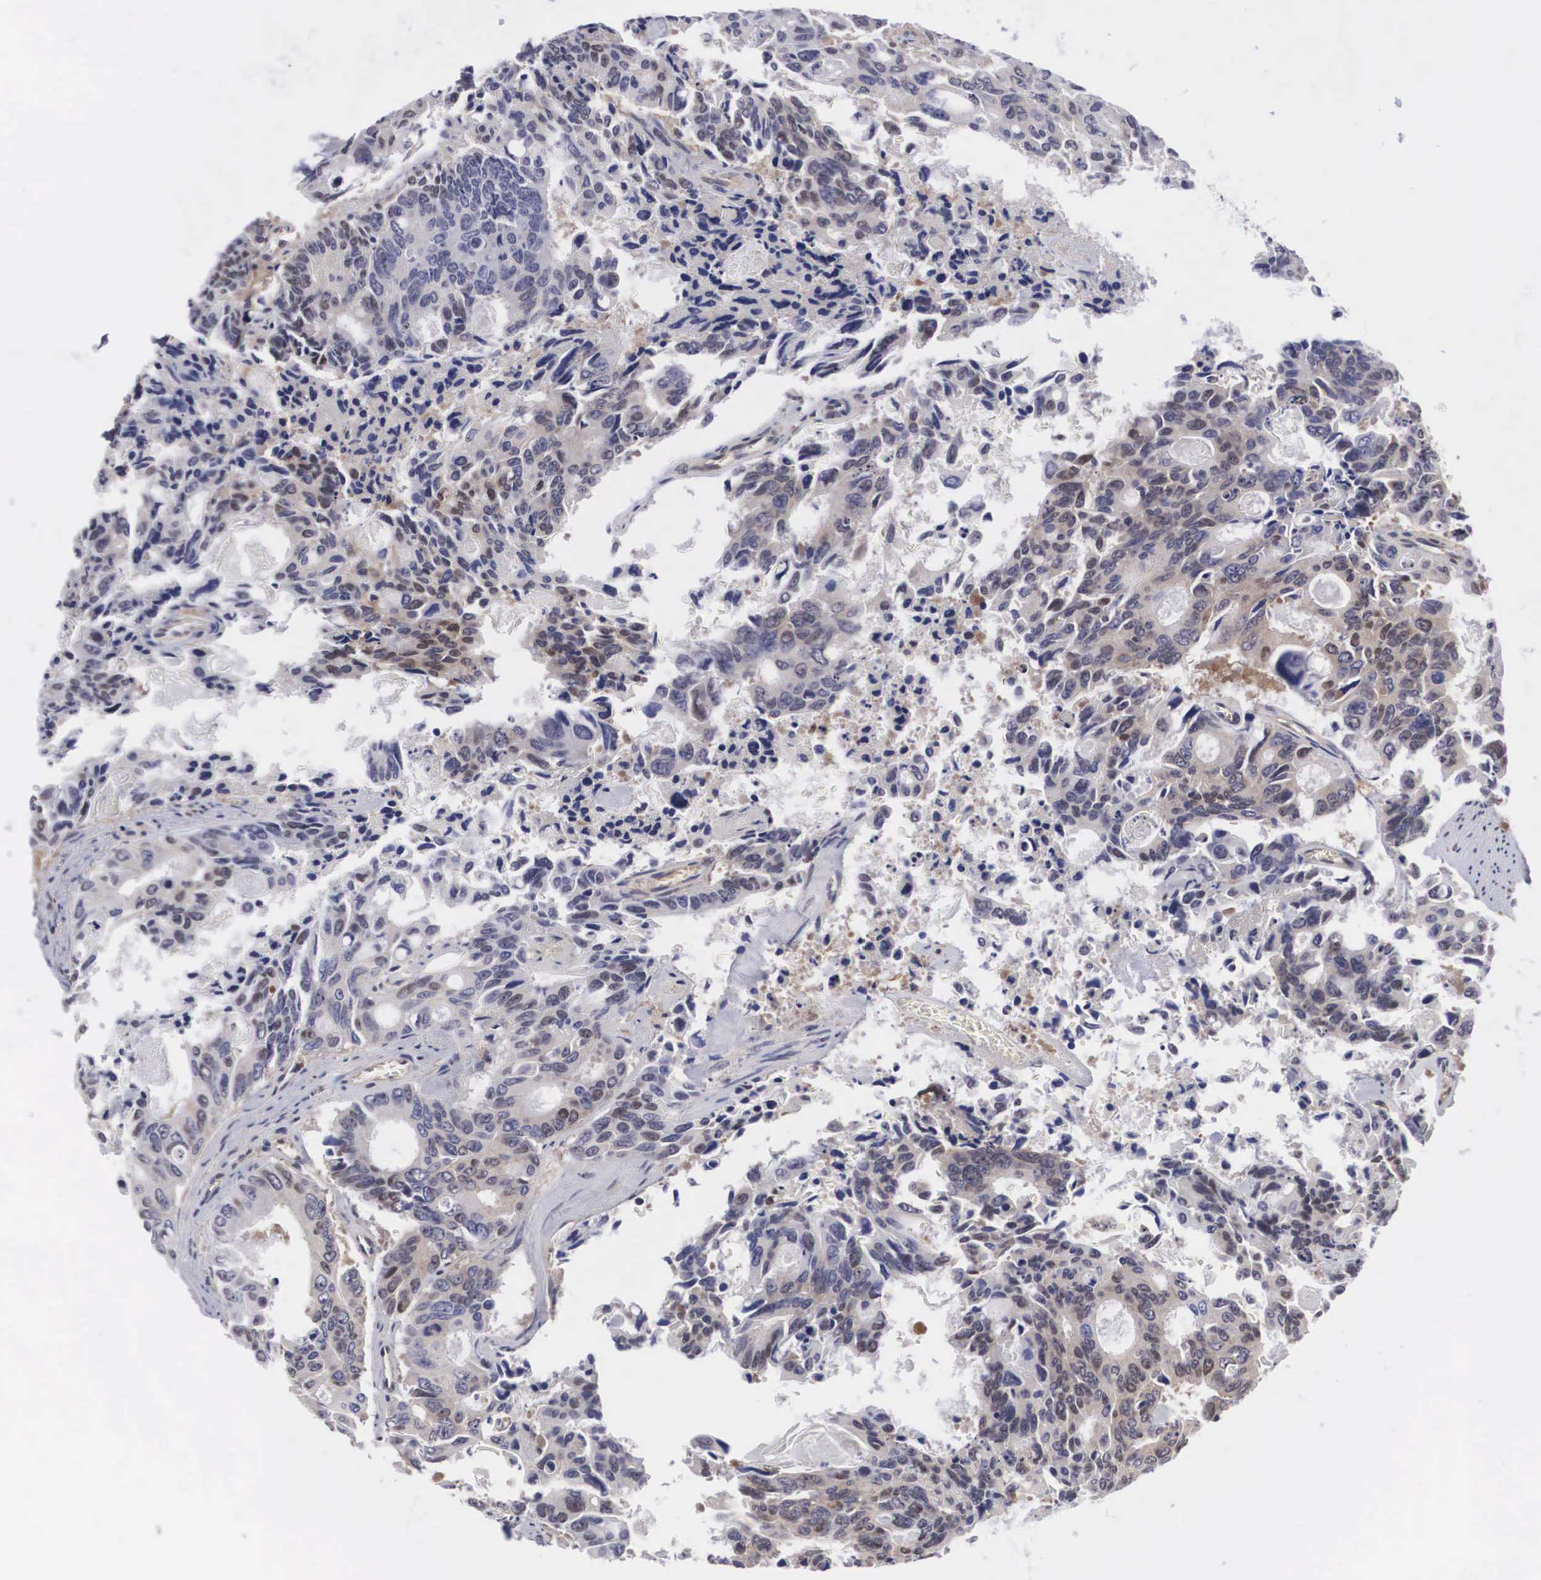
{"staining": {"intensity": "moderate", "quantity": "<25%", "location": "cytoplasmic/membranous,nuclear"}, "tissue": "colorectal cancer", "cell_type": "Tumor cells", "image_type": "cancer", "snomed": [{"axis": "morphology", "description": "Adenocarcinoma, NOS"}, {"axis": "topography", "description": "Rectum"}], "caption": "Immunohistochemical staining of adenocarcinoma (colorectal) demonstrates moderate cytoplasmic/membranous and nuclear protein staining in approximately <25% of tumor cells.", "gene": "ADSL", "patient": {"sex": "male", "age": 76}}